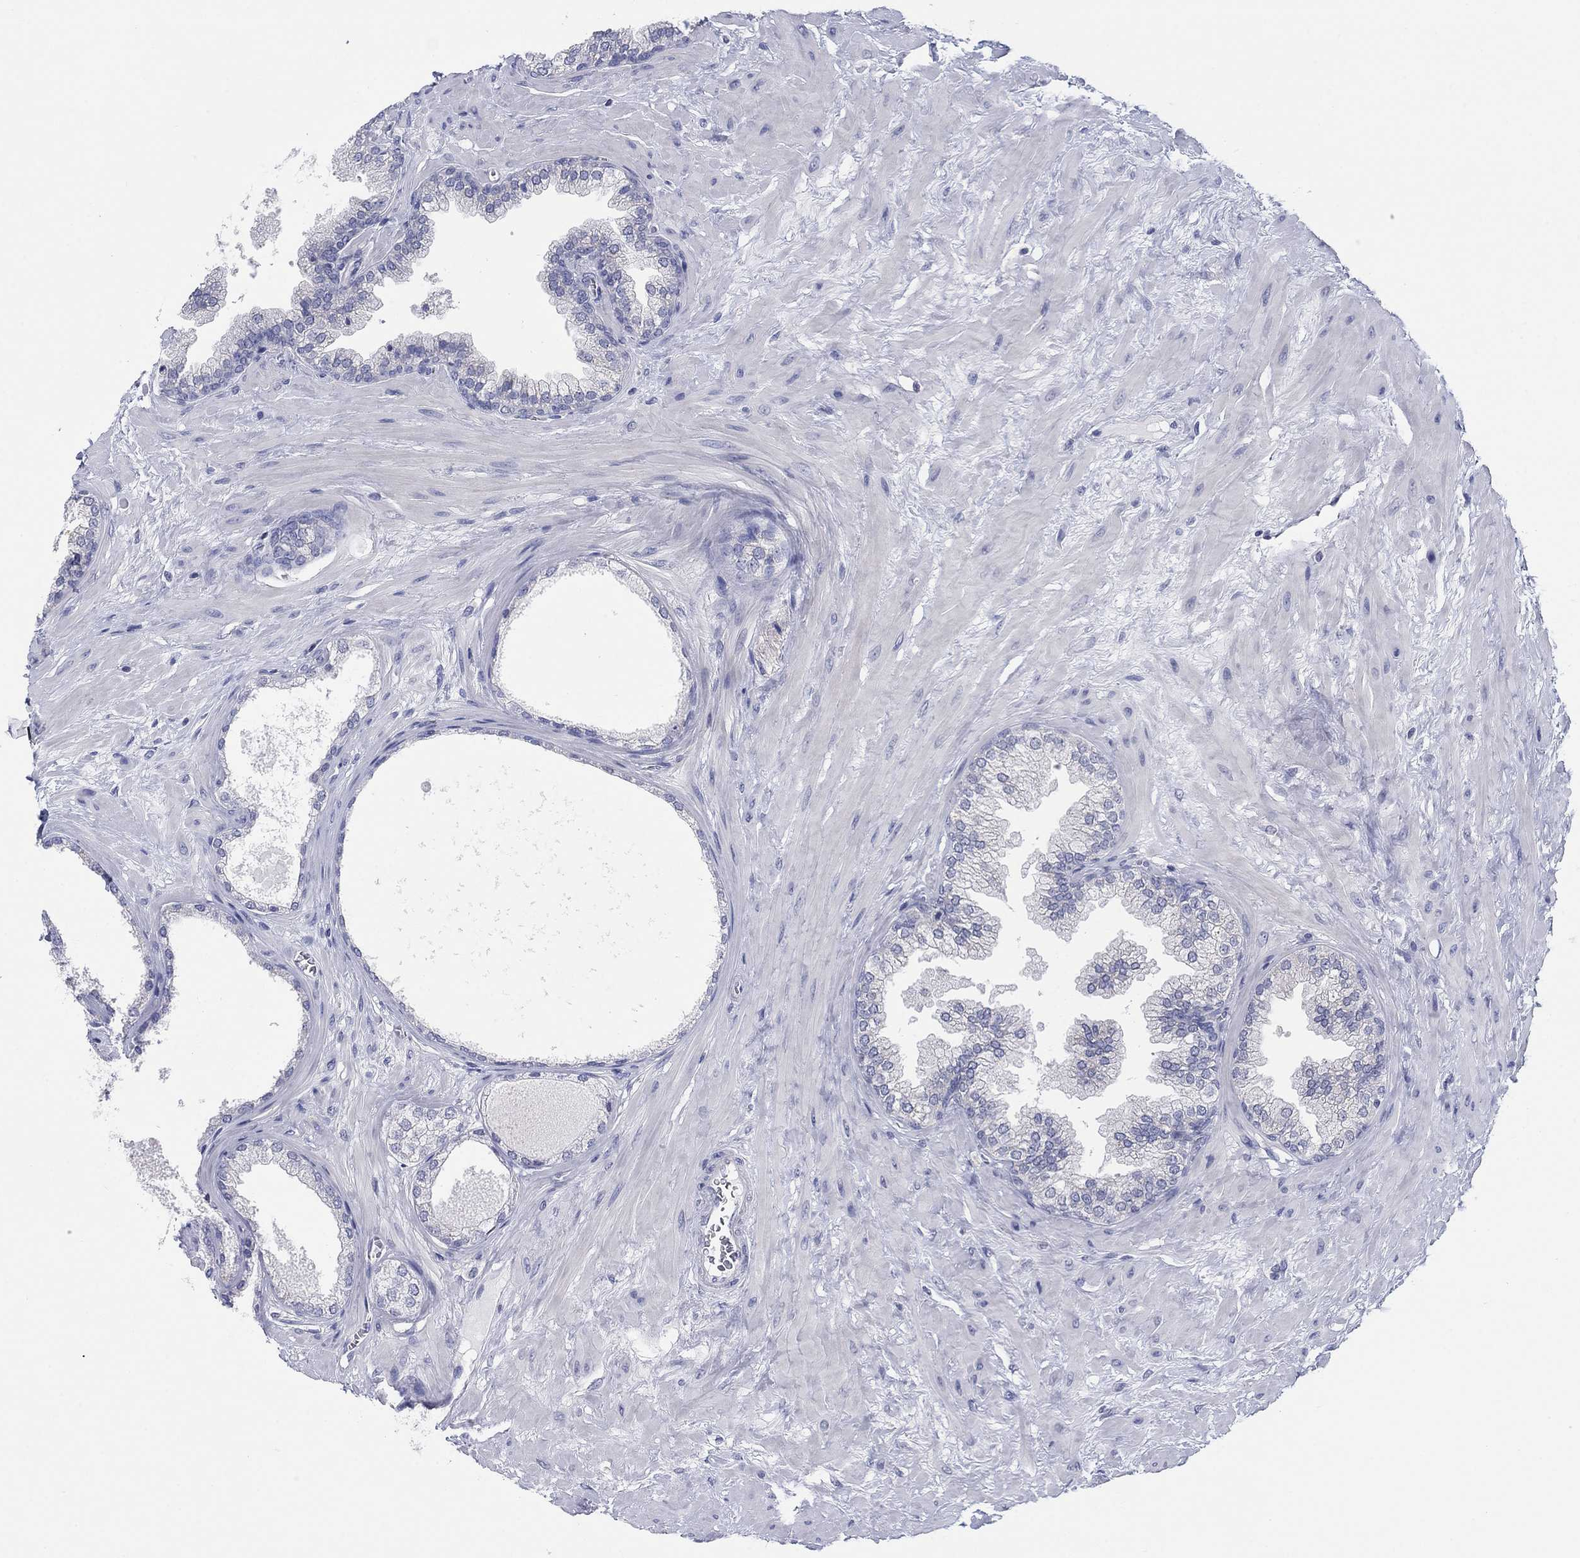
{"staining": {"intensity": "negative", "quantity": "none", "location": "none"}, "tissue": "prostate cancer", "cell_type": "Tumor cells", "image_type": "cancer", "snomed": [{"axis": "morphology", "description": "Adenocarcinoma, Low grade"}, {"axis": "topography", "description": "Prostate"}], "caption": "The histopathology image reveals no significant positivity in tumor cells of prostate cancer.", "gene": "FER1L6", "patient": {"sex": "male", "age": 72}}